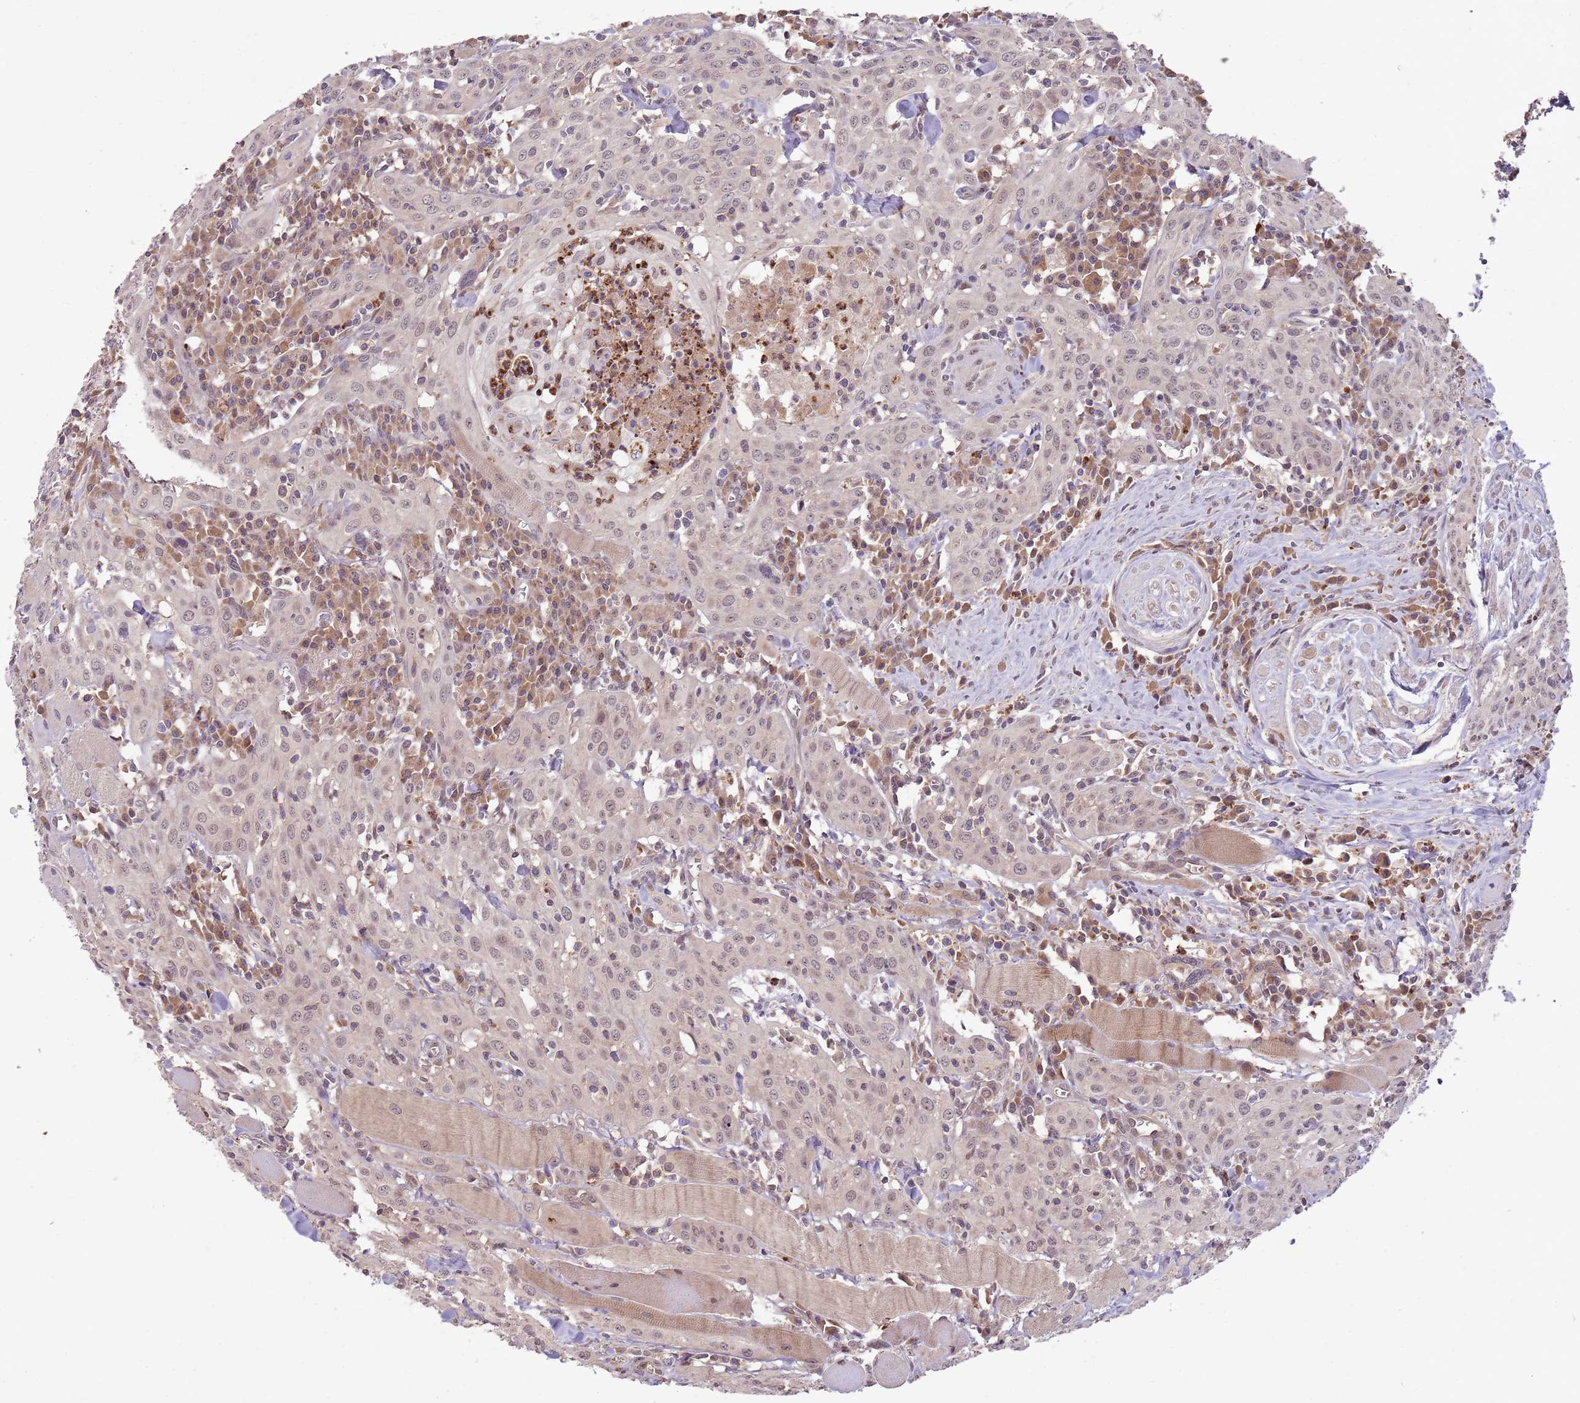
{"staining": {"intensity": "weak", "quantity": ">75%", "location": "nuclear"}, "tissue": "head and neck cancer", "cell_type": "Tumor cells", "image_type": "cancer", "snomed": [{"axis": "morphology", "description": "Squamous cell carcinoma, NOS"}, {"axis": "topography", "description": "Oral tissue"}, {"axis": "topography", "description": "Head-Neck"}], "caption": "Protein expression analysis of human squamous cell carcinoma (head and neck) reveals weak nuclear expression in approximately >75% of tumor cells.", "gene": "NBPF6", "patient": {"sex": "female", "age": 70}}